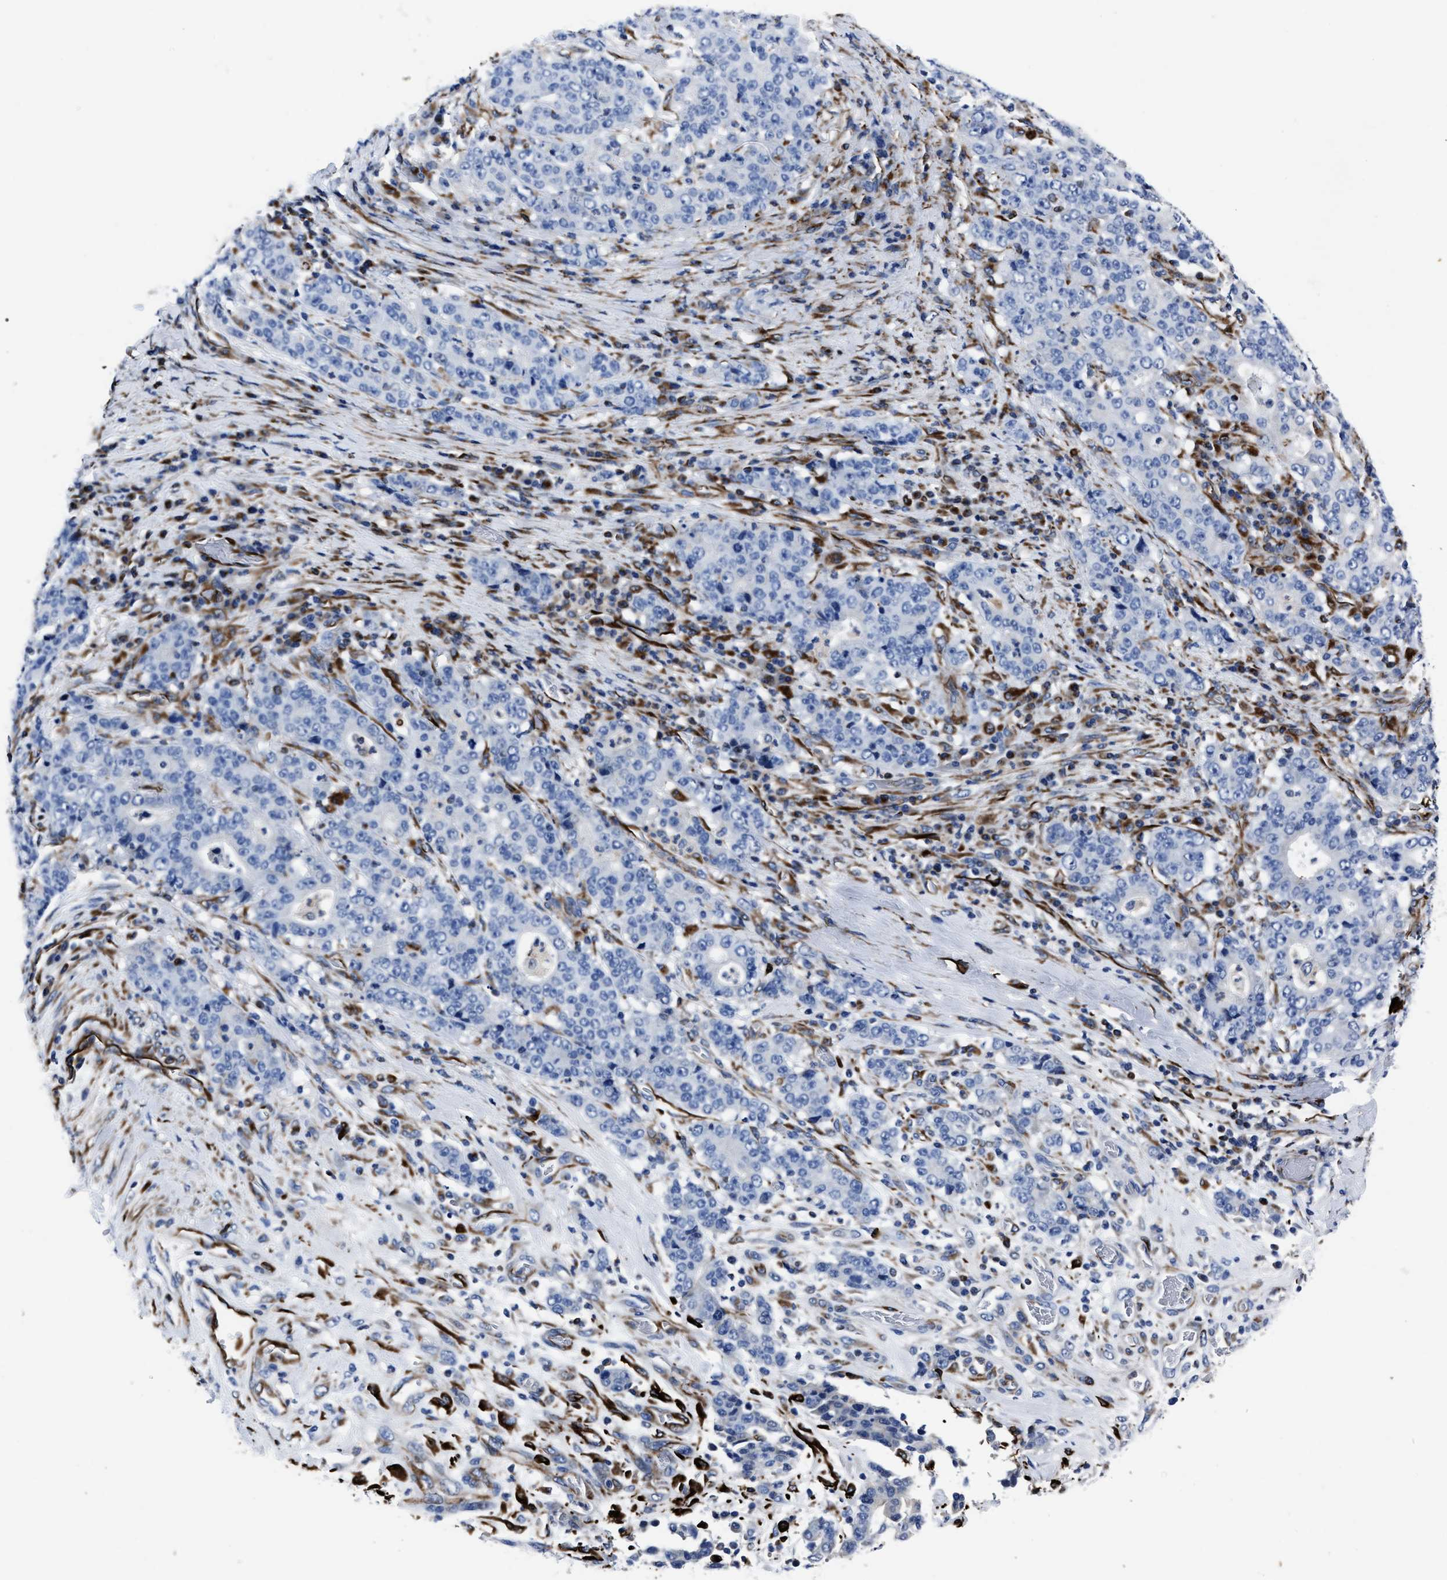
{"staining": {"intensity": "negative", "quantity": "none", "location": "none"}, "tissue": "stomach cancer", "cell_type": "Tumor cells", "image_type": "cancer", "snomed": [{"axis": "morphology", "description": "Normal tissue, NOS"}, {"axis": "morphology", "description": "Adenocarcinoma, NOS"}, {"axis": "topography", "description": "Stomach, upper"}, {"axis": "topography", "description": "Stomach"}], "caption": "There is no significant staining in tumor cells of stomach cancer.", "gene": "OR10G3", "patient": {"sex": "male", "age": 59}}